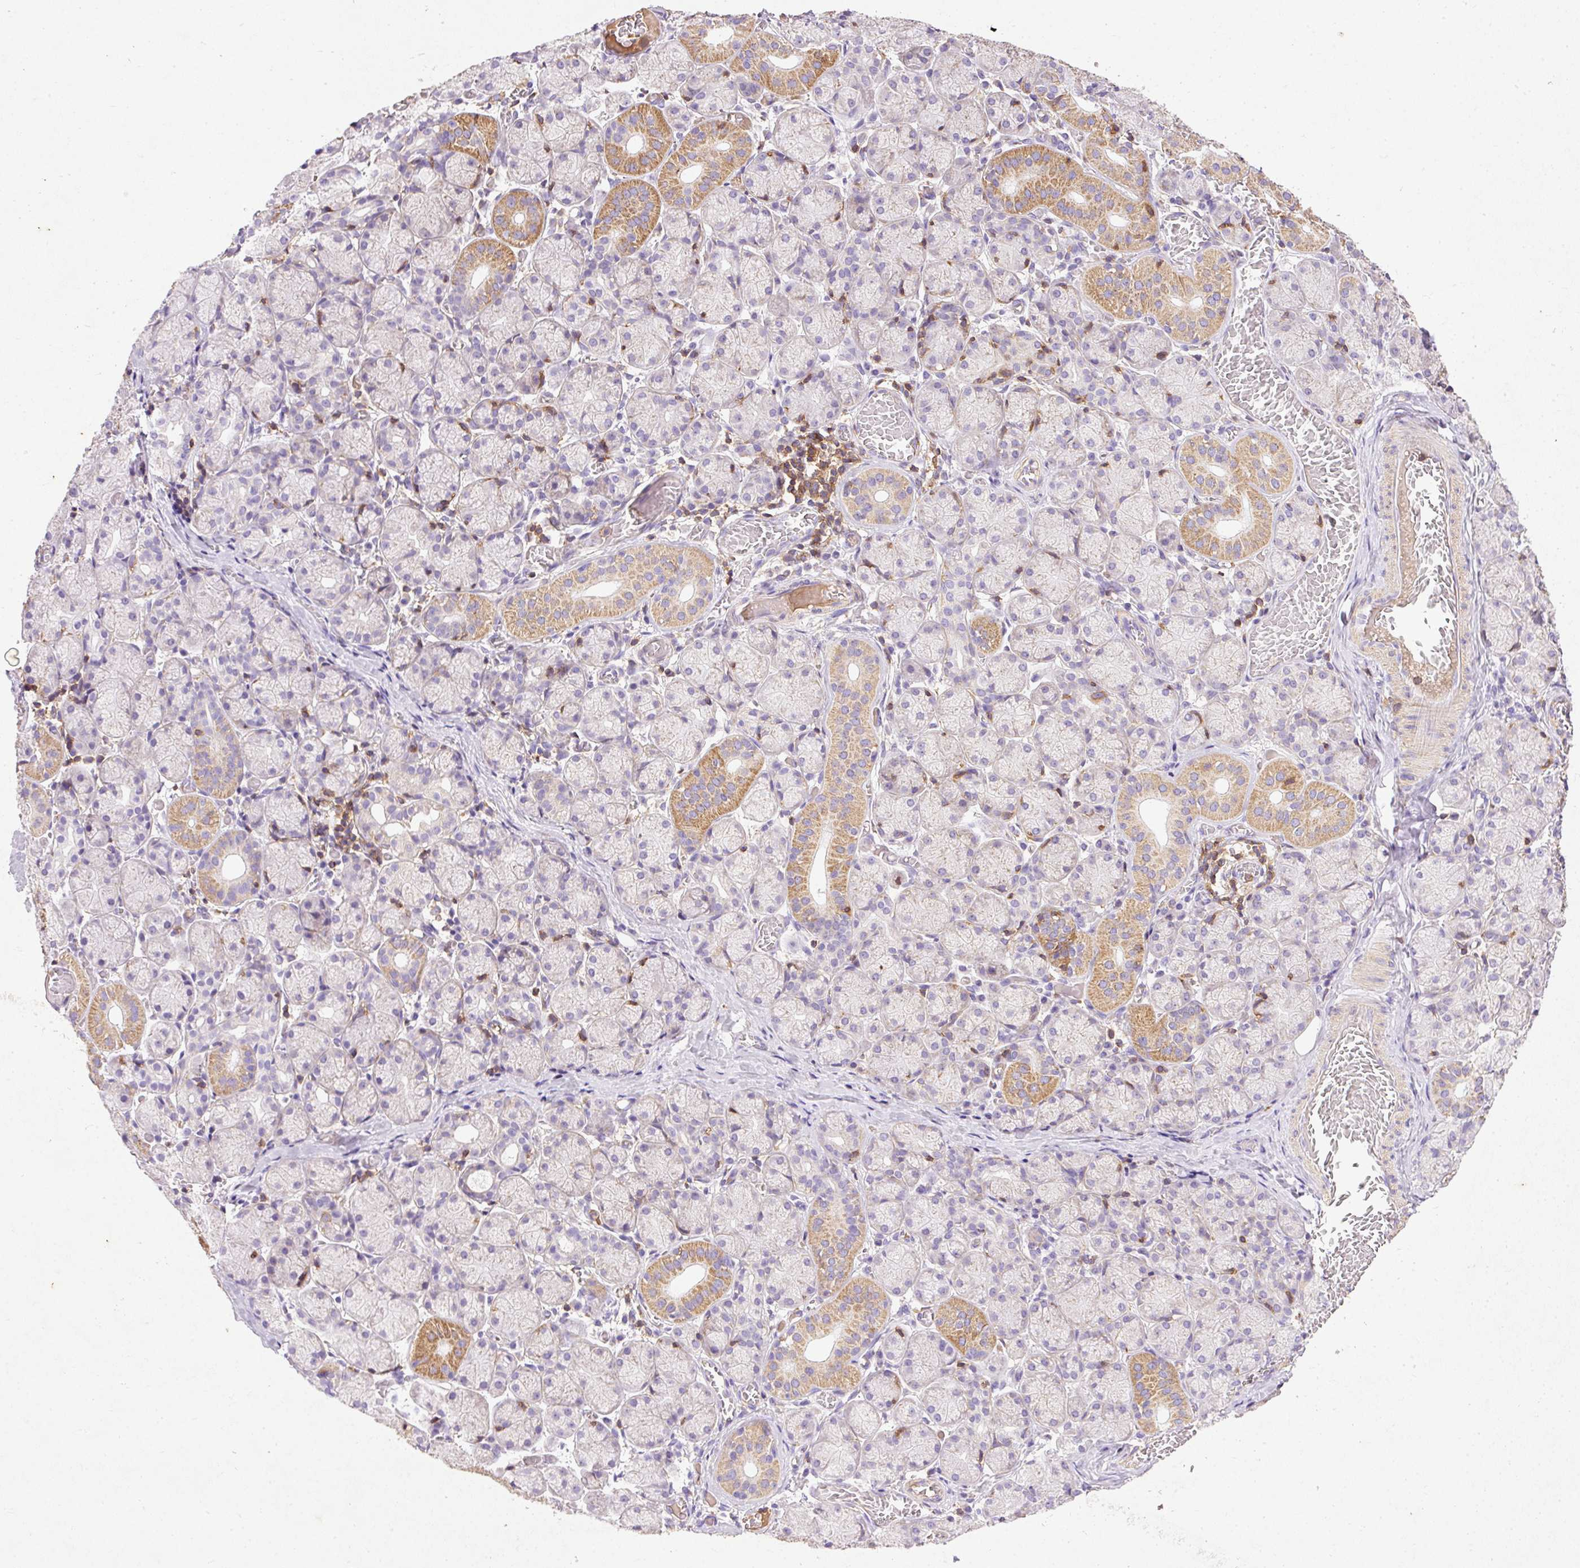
{"staining": {"intensity": "moderate", "quantity": "<25%", "location": "cytoplasmic/membranous"}, "tissue": "salivary gland", "cell_type": "Glandular cells", "image_type": "normal", "snomed": [{"axis": "morphology", "description": "Normal tissue, NOS"}, {"axis": "topography", "description": "Salivary gland"}], "caption": "High-magnification brightfield microscopy of benign salivary gland stained with DAB (3,3'-diaminobenzidine) (brown) and counterstained with hematoxylin (blue). glandular cells exhibit moderate cytoplasmic/membranous staining is seen in approximately<25% of cells.", "gene": "IMMT", "patient": {"sex": "female", "age": 24}}